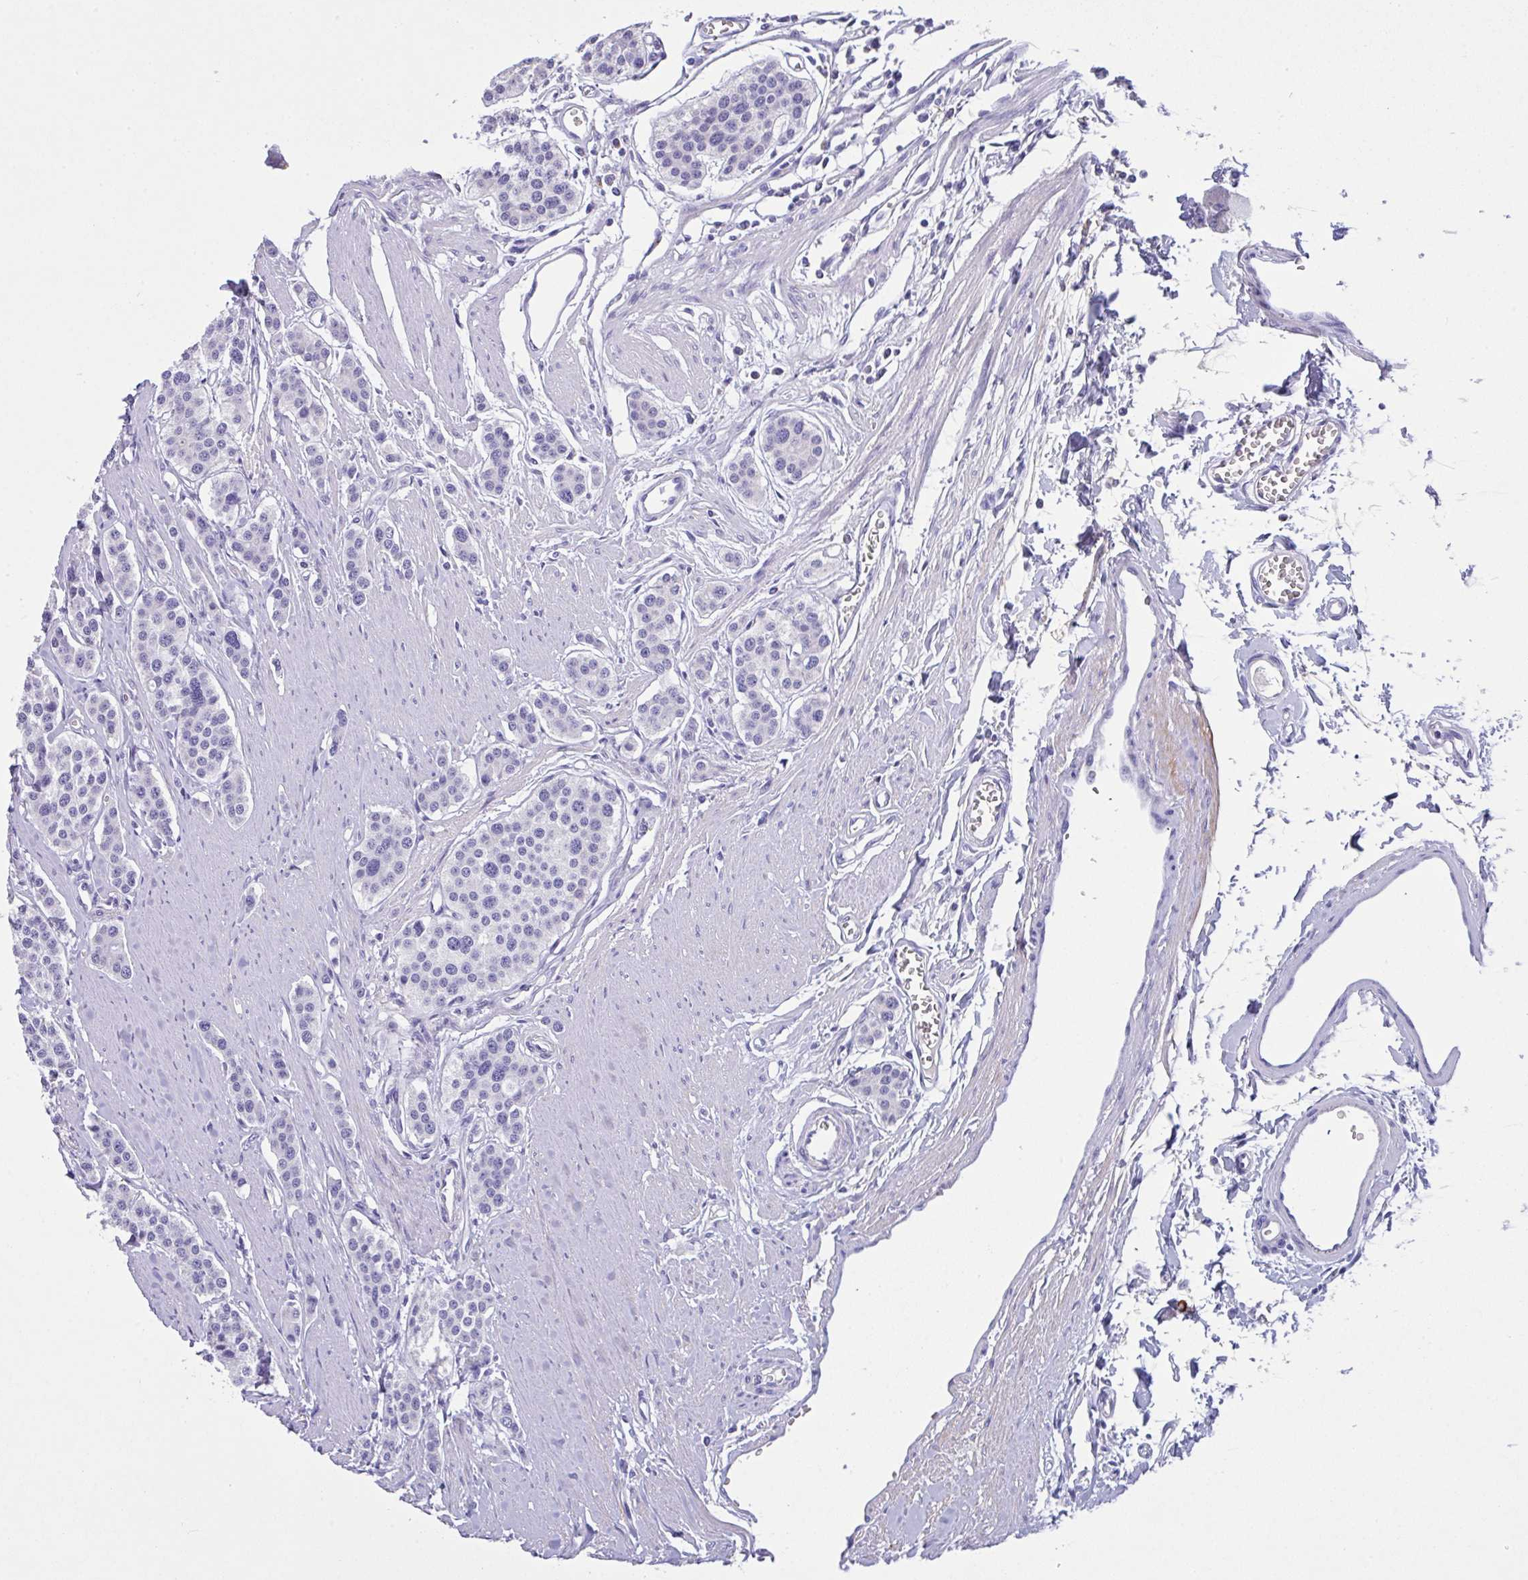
{"staining": {"intensity": "negative", "quantity": "none", "location": "none"}, "tissue": "carcinoid", "cell_type": "Tumor cells", "image_type": "cancer", "snomed": [{"axis": "morphology", "description": "Carcinoid, malignant, NOS"}, {"axis": "topography", "description": "Small intestine"}], "caption": "Immunohistochemical staining of carcinoid reveals no significant expression in tumor cells. (IHC, brightfield microscopy, high magnification).", "gene": "FBXL20", "patient": {"sex": "male", "age": 60}}